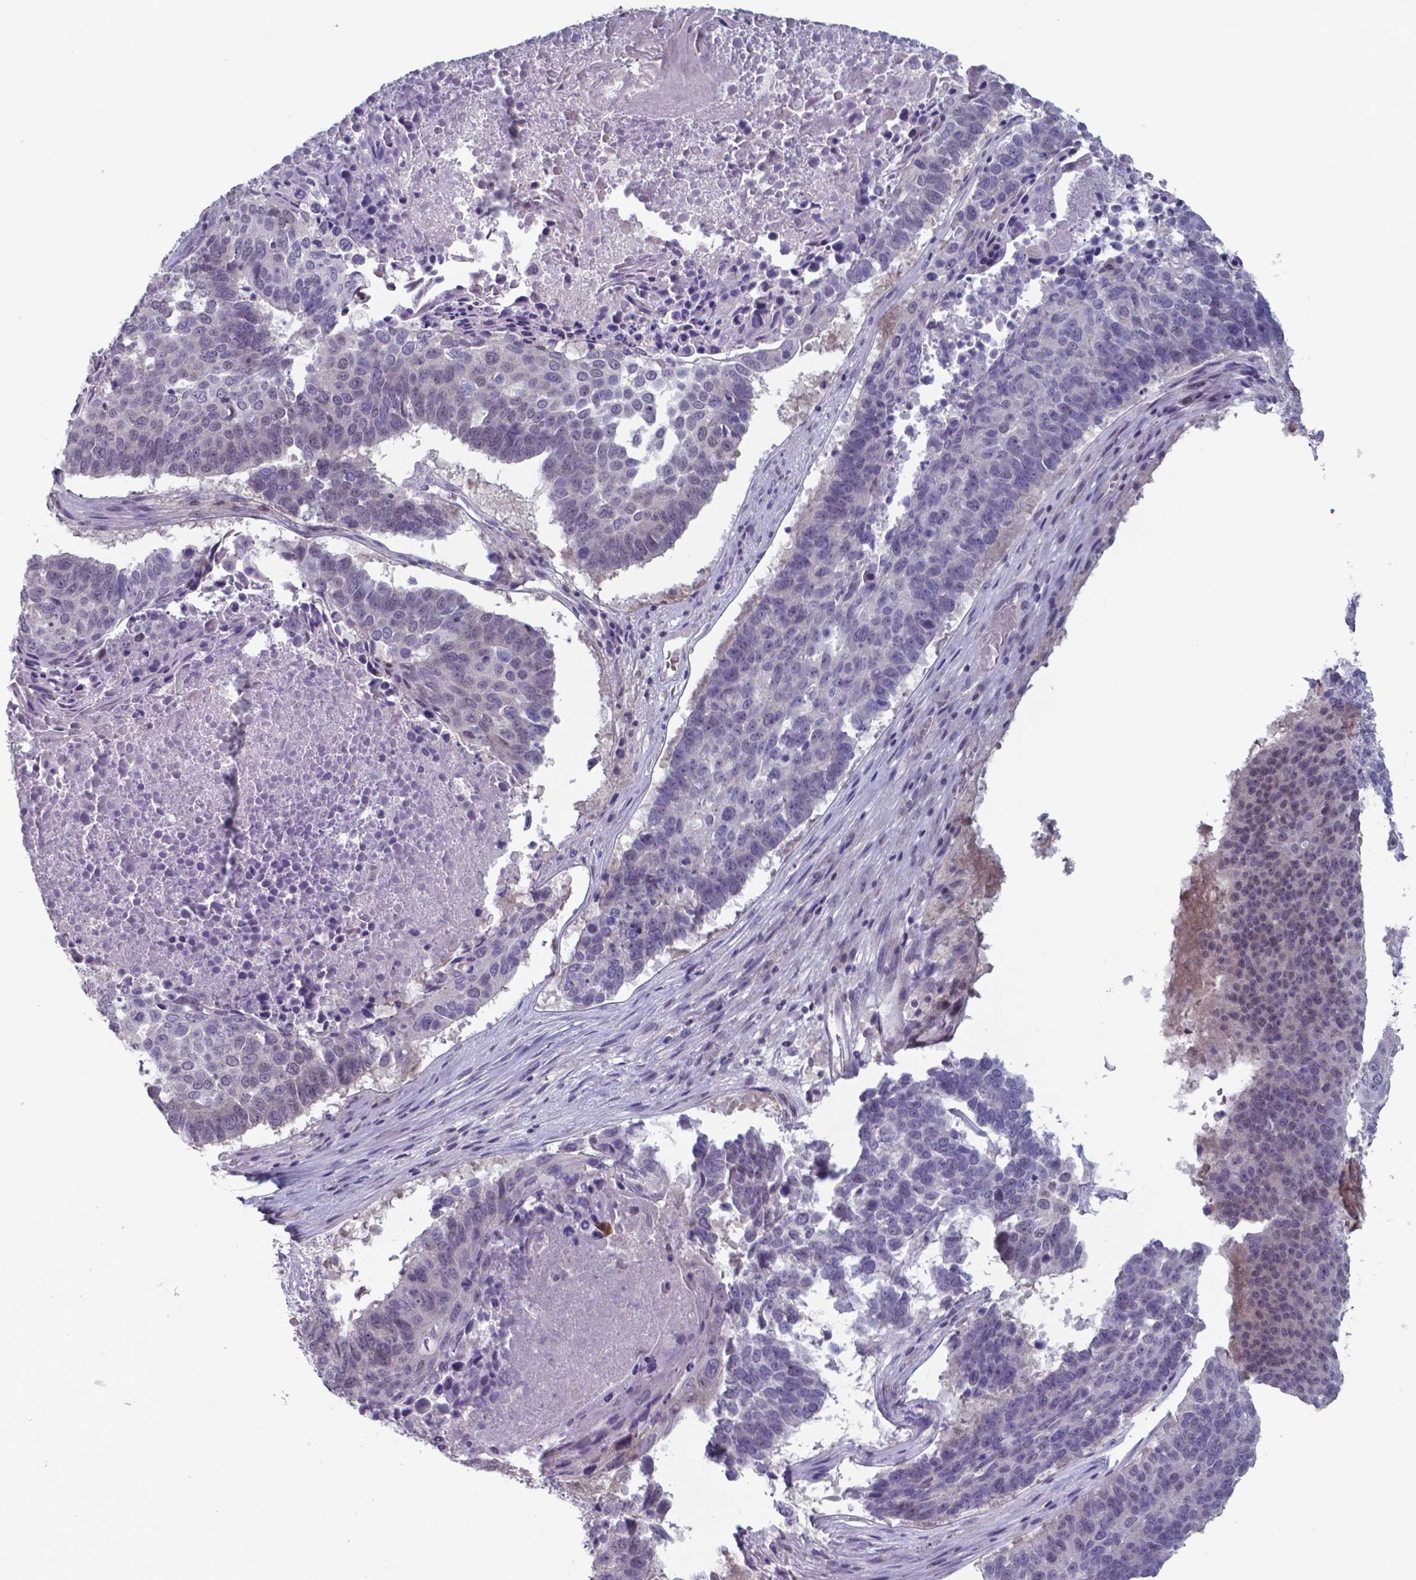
{"staining": {"intensity": "negative", "quantity": "none", "location": "none"}, "tissue": "lung cancer", "cell_type": "Tumor cells", "image_type": "cancer", "snomed": [{"axis": "morphology", "description": "Squamous cell carcinoma, NOS"}, {"axis": "topography", "description": "Lung"}], "caption": "A high-resolution image shows IHC staining of squamous cell carcinoma (lung), which shows no significant positivity in tumor cells.", "gene": "TDP2", "patient": {"sex": "male", "age": 73}}